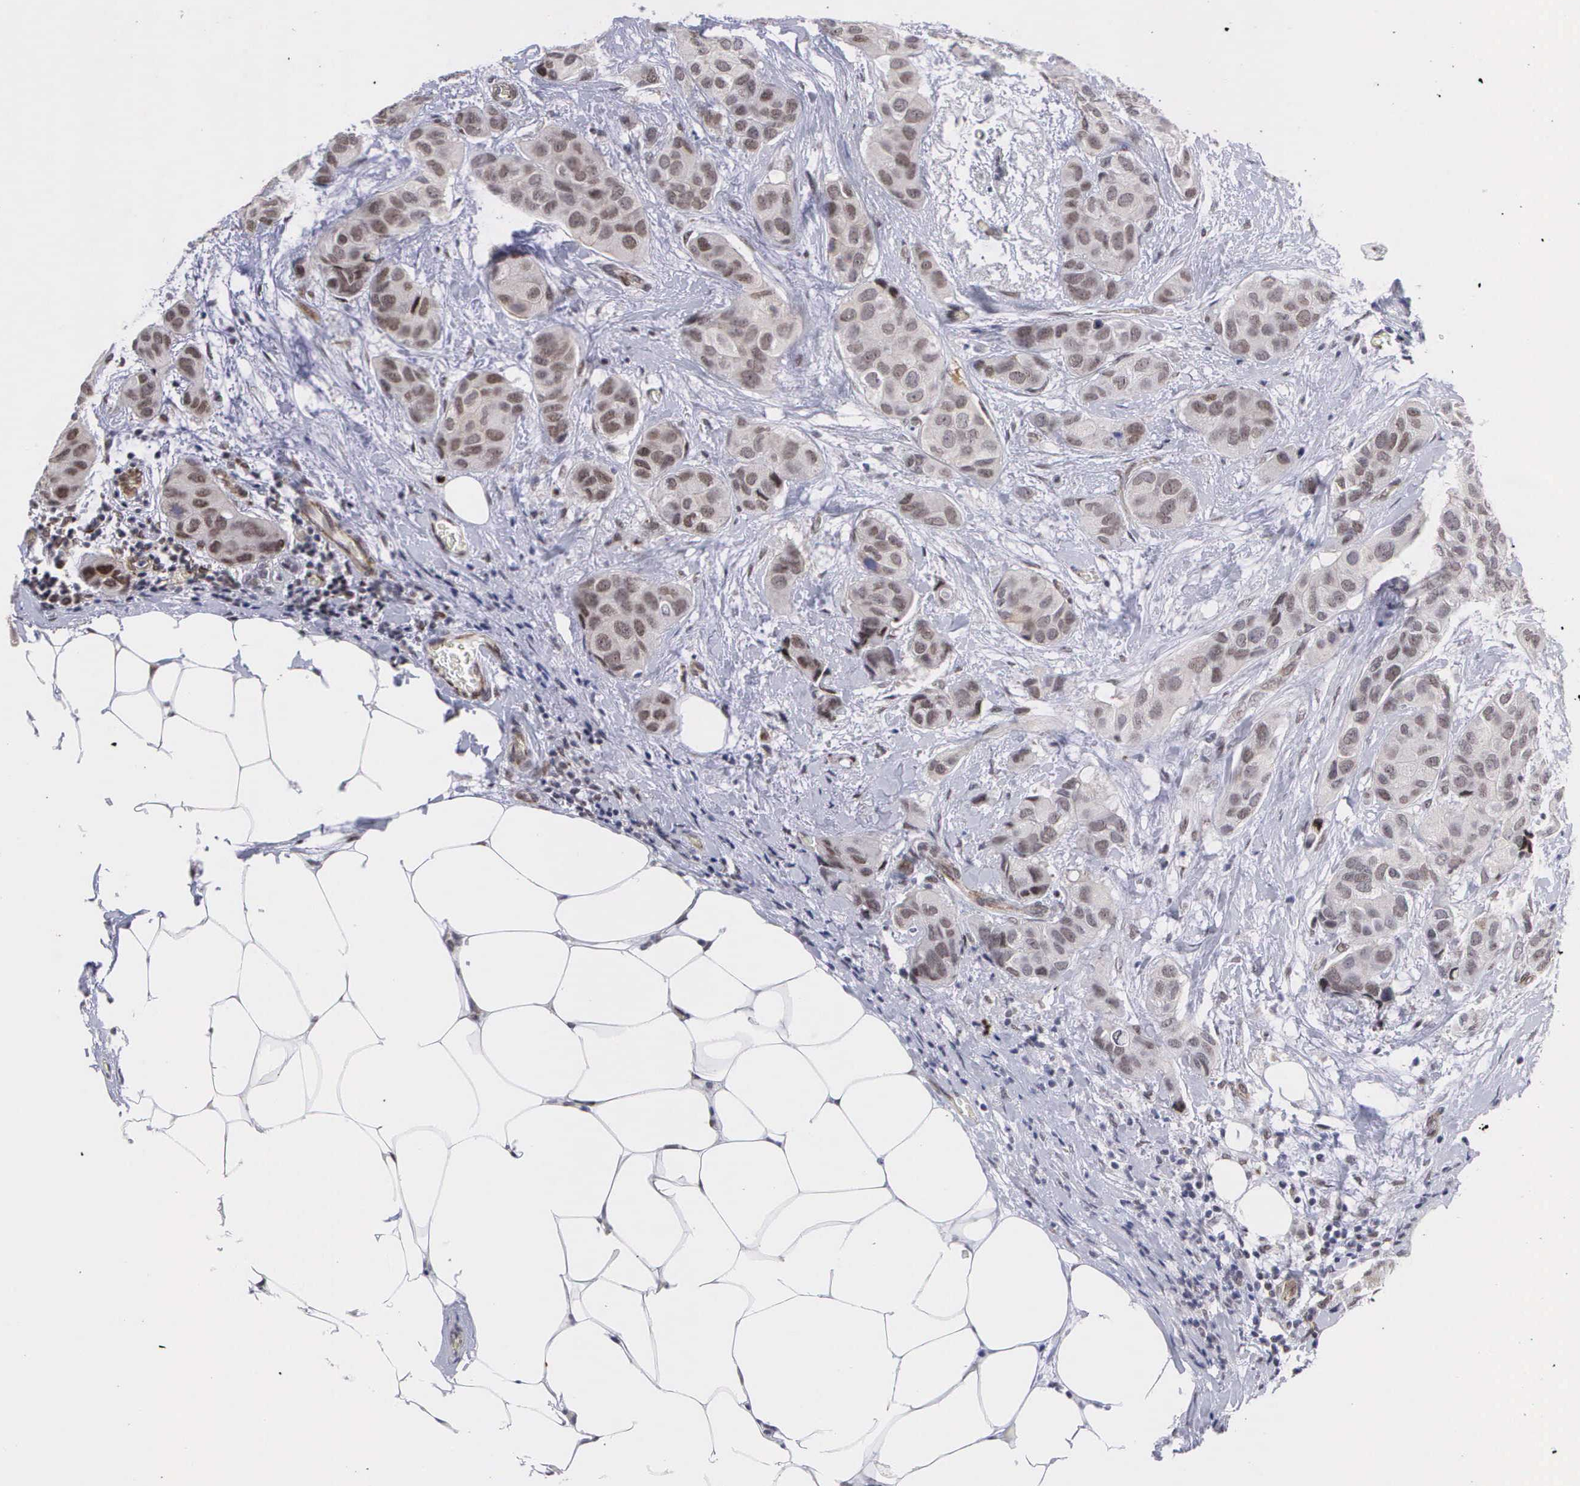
{"staining": {"intensity": "moderate", "quantity": ">75%", "location": "nuclear"}, "tissue": "breast cancer", "cell_type": "Tumor cells", "image_type": "cancer", "snomed": [{"axis": "morphology", "description": "Duct carcinoma"}, {"axis": "topography", "description": "Breast"}], "caption": "Protein expression analysis of human breast infiltrating ductal carcinoma reveals moderate nuclear expression in about >75% of tumor cells. The staining was performed using DAB (3,3'-diaminobenzidine) to visualize the protein expression in brown, while the nuclei were stained in blue with hematoxylin (Magnification: 20x).", "gene": "MORC2", "patient": {"sex": "female", "age": 68}}